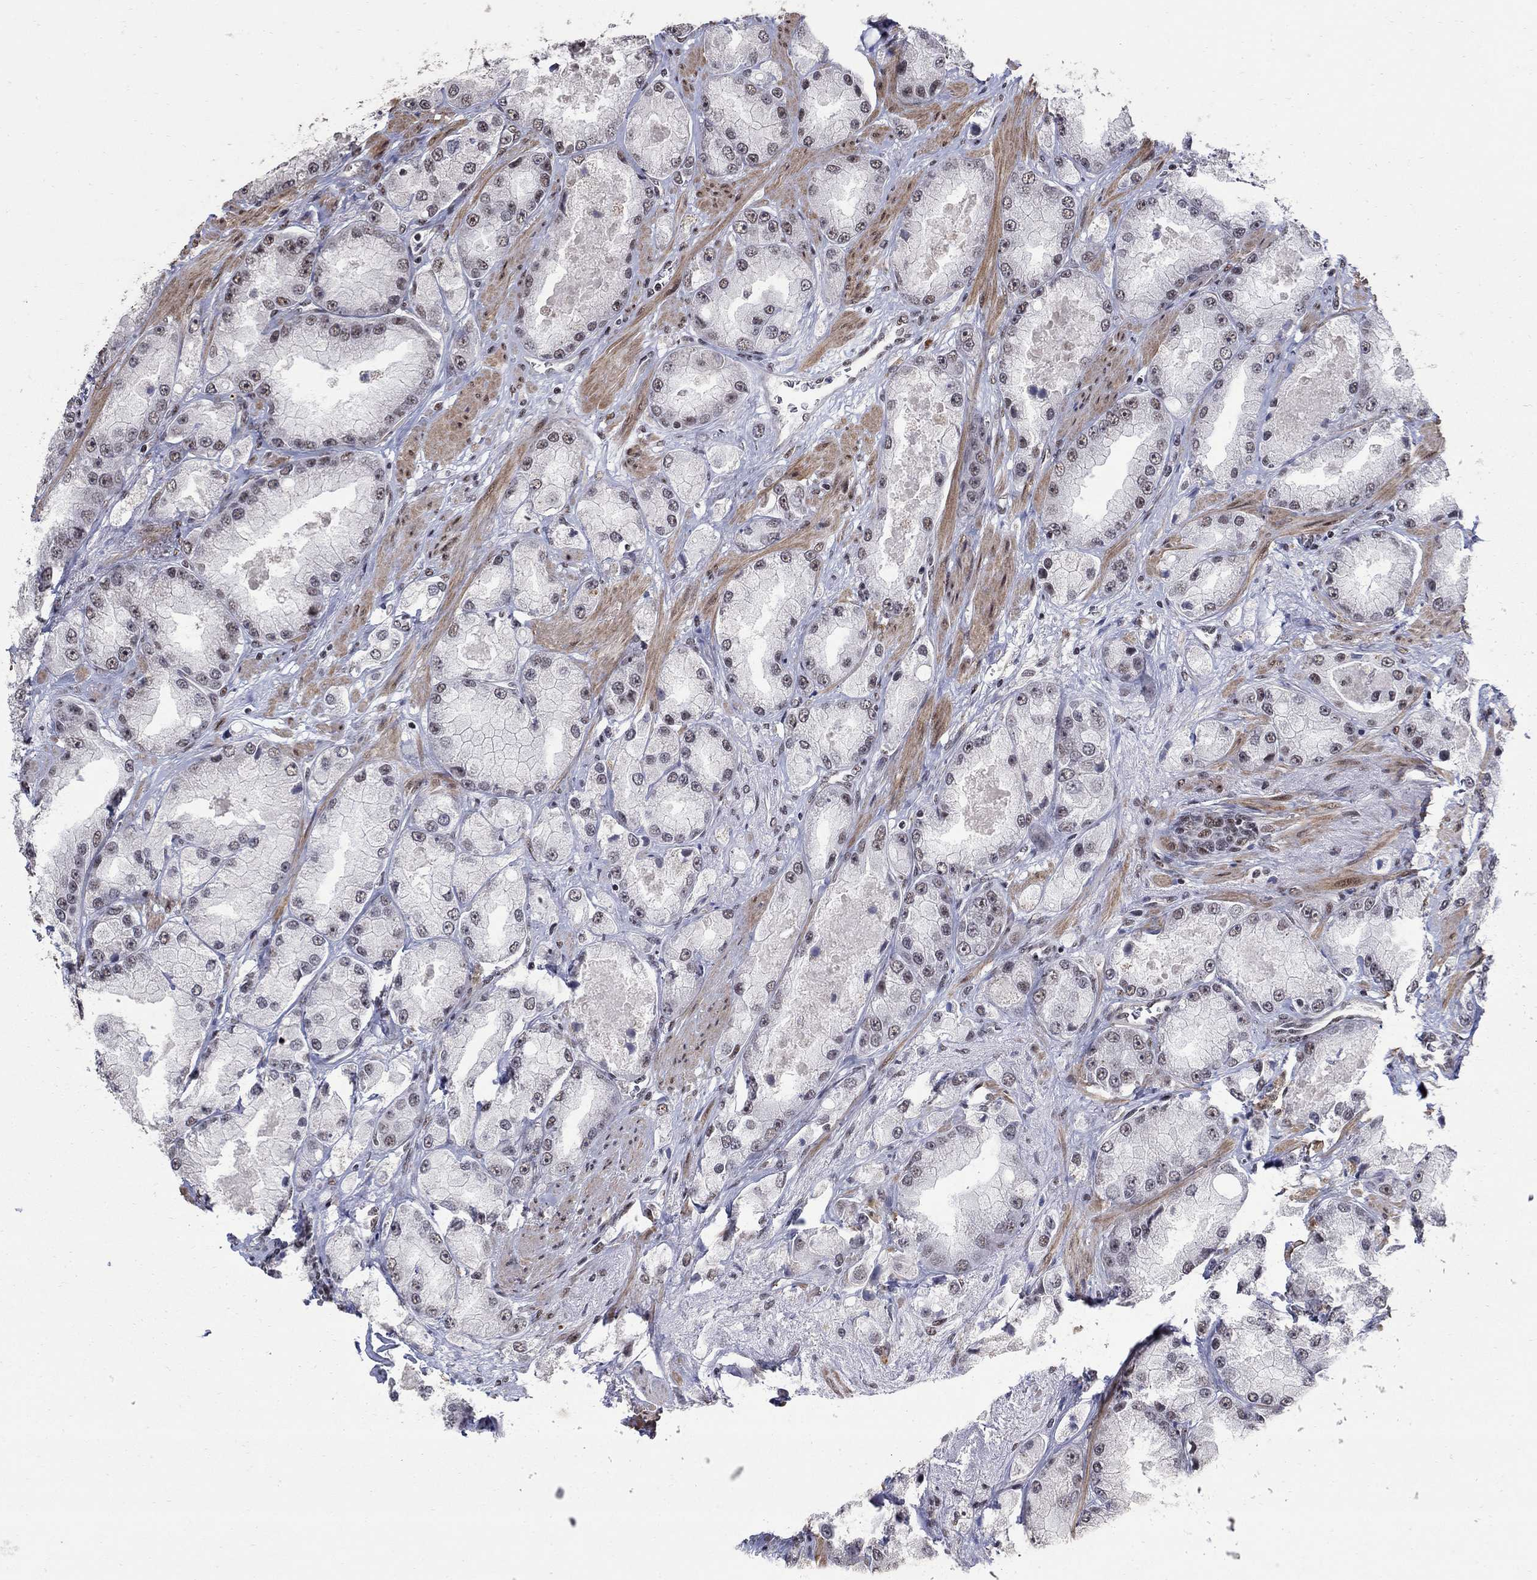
{"staining": {"intensity": "negative", "quantity": "none", "location": "none"}, "tissue": "prostate cancer", "cell_type": "Tumor cells", "image_type": "cancer", "snomed": [{"axis": "morphology", "description": "Adenocarcinoma, NOS"}, {"axis": "topography", "description": "Prostate and seminal vesicle, NOS"}, {"axis": "topography", "description": "Prostate"}], "caption": "Immunohistochemistry of human adenocarcinoma (prostate) demonstrates no staining in tumor cells.", "gene": "PNISR", "patient": {"sex": "male", "age": 64}}